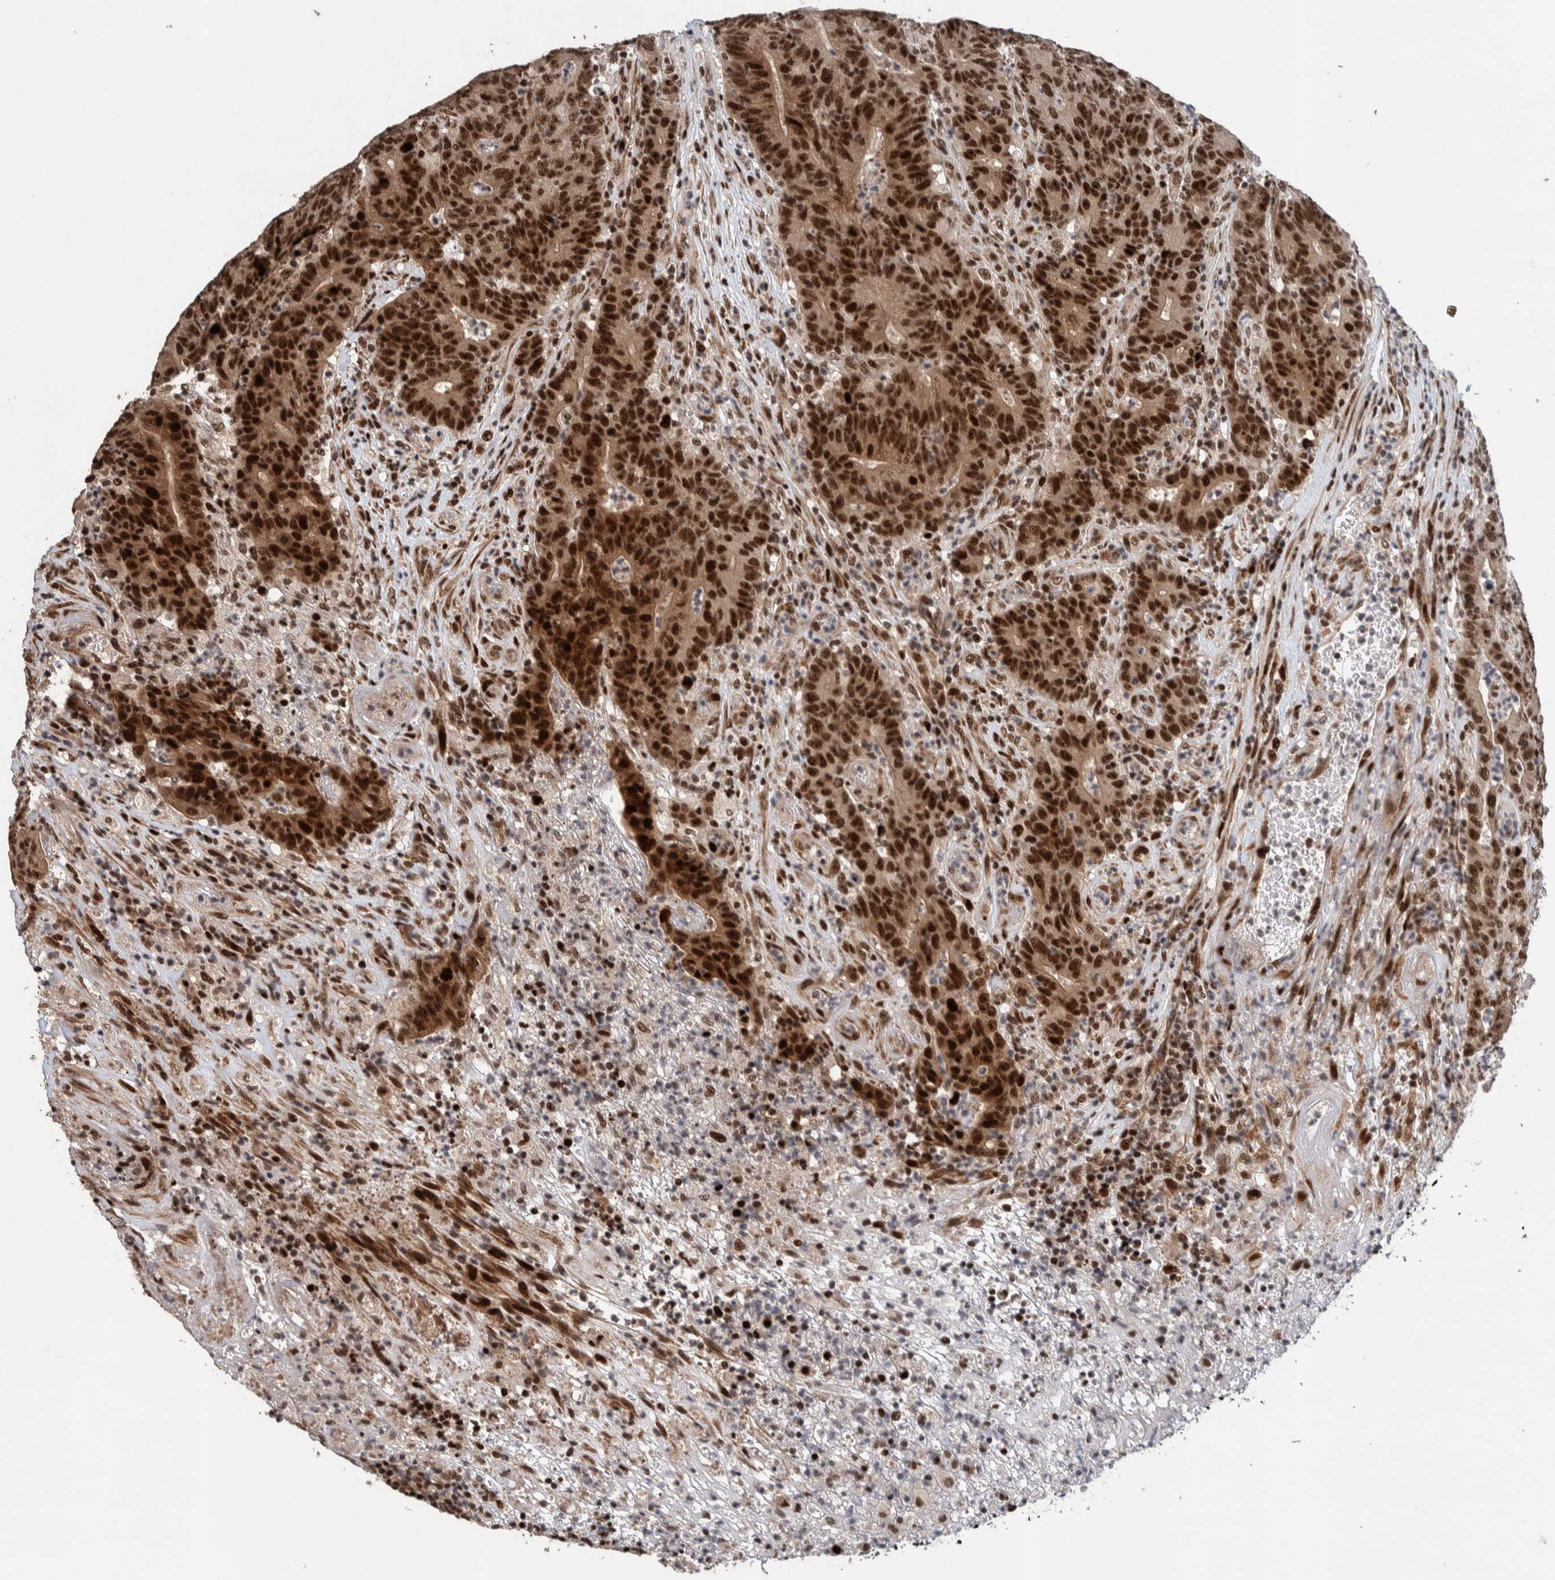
{"staining": {"intensity": "strong", "quantity": ">75%", "location": "nuclear"}, "tissue": "colorectal cancer", "cell_type": "Tumor cells", "image_type": "cancer", "snomed": [{"axis": "morphology", "description": "Normal tissue, NOS"}, {"axis": "morphology", "description": "Adenocarcinoma, NOS"}, {"axis": "topography", "description": "Colon"}], "caption": "DAB immunohistochemical staining of human colorectal cancer (adenocarcinoma) reveals strong nuclear protein expression in about >75% of tumor cells. Immunohistochemistry (ihc) stains the protein of interest in brown and the nuclei are stained blue.", "gene": "CHD4", "patient": {"sex": "female", "age": 75}}